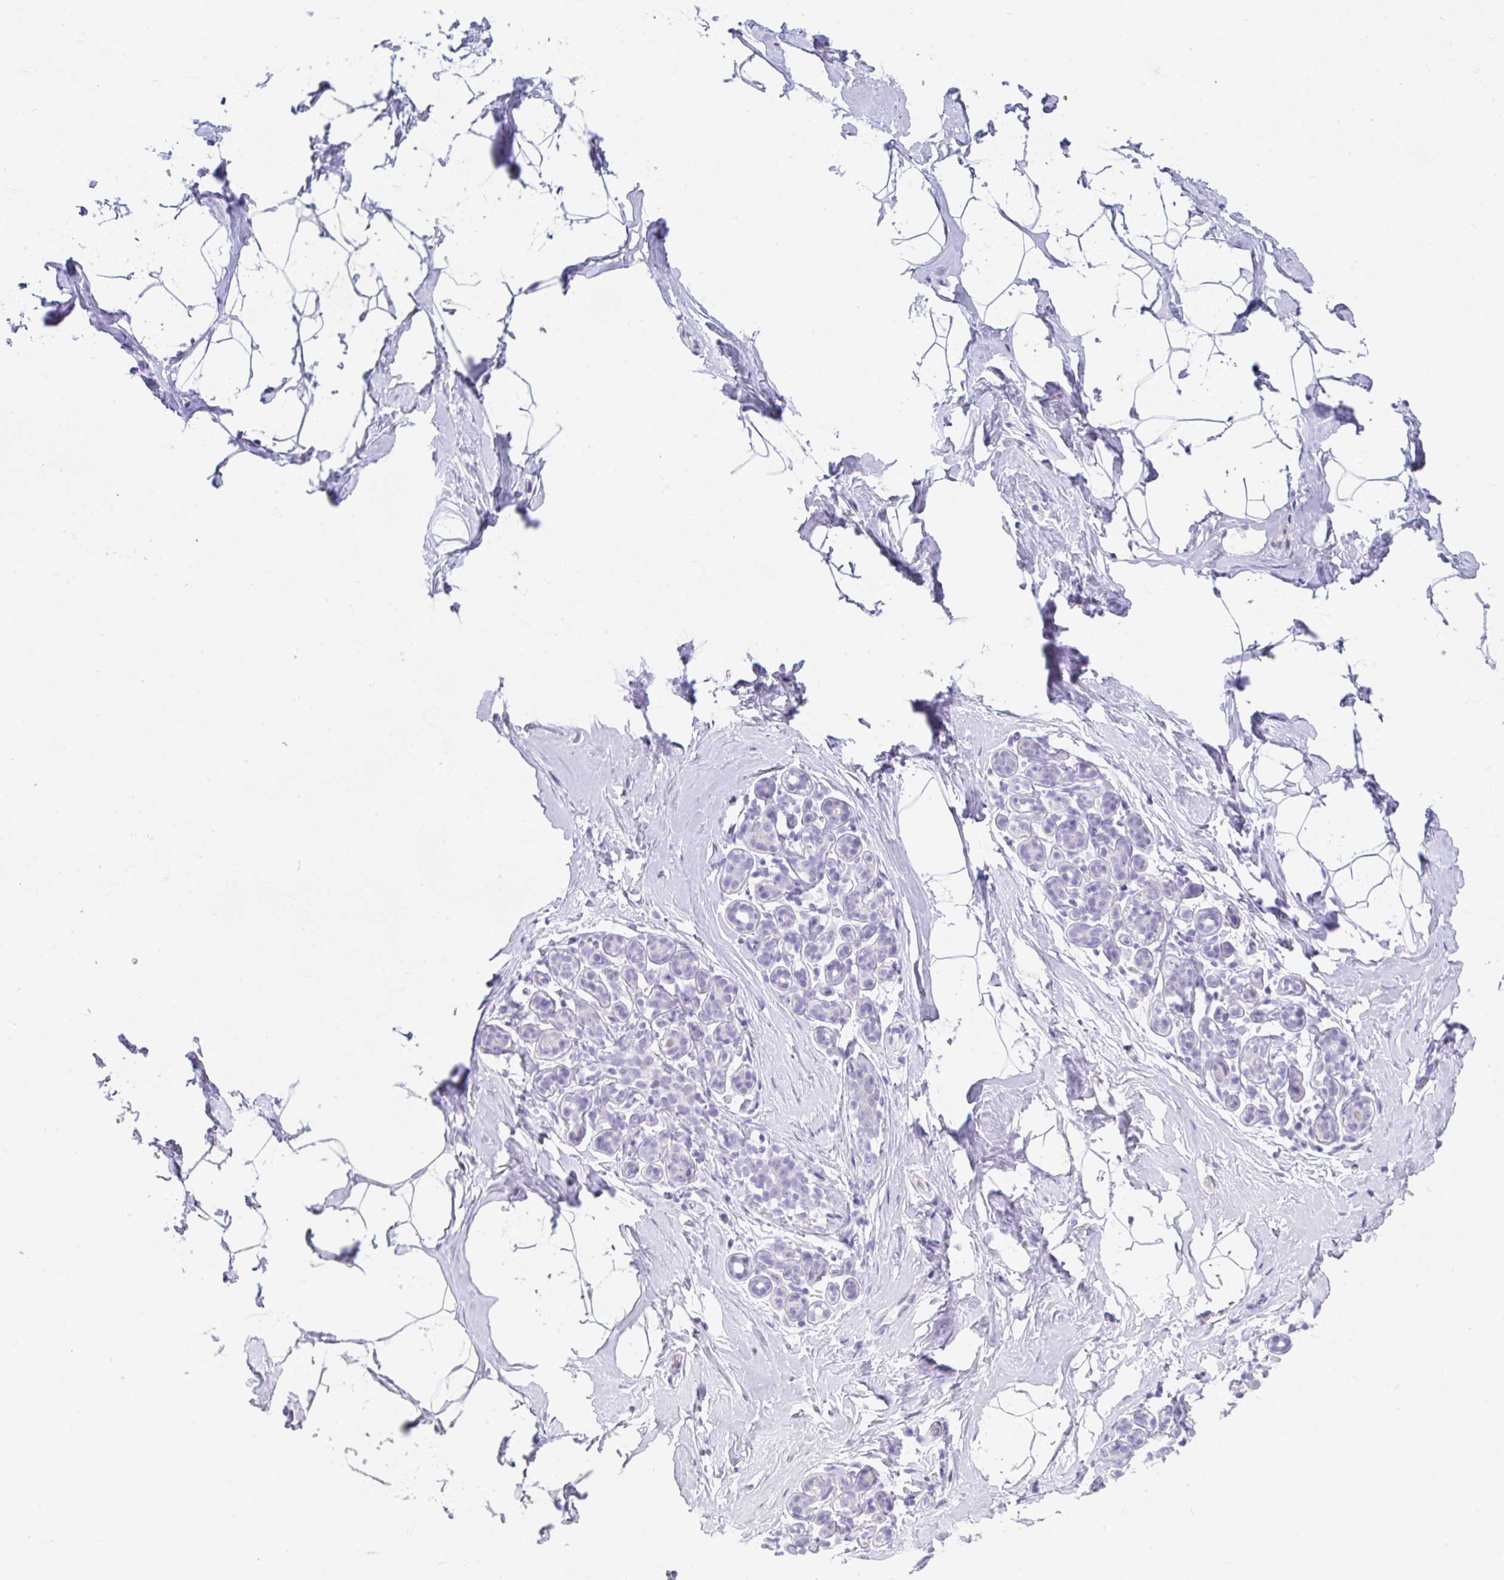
{"staining": {"intensity": "negative", "quantity": "none", "location": "none"}, "tissue": "breast", "cell_type": "Adipocytes", "image_type": "normal", "snomed": [{"axis": "morphology", "description": "Normal tissue, NOS"}, {"axis": "topography", "description": "Breast"}], "caption": "Adipocytes are negative for brown protein staining in normal breast. Brightfield microscopy of immunohistochemistry stained with DAB (brown) and hematoxylin (blue), captured at high magnification.", "gene": "TTC30A", "patient": {"sex": "female", "age": 32}}